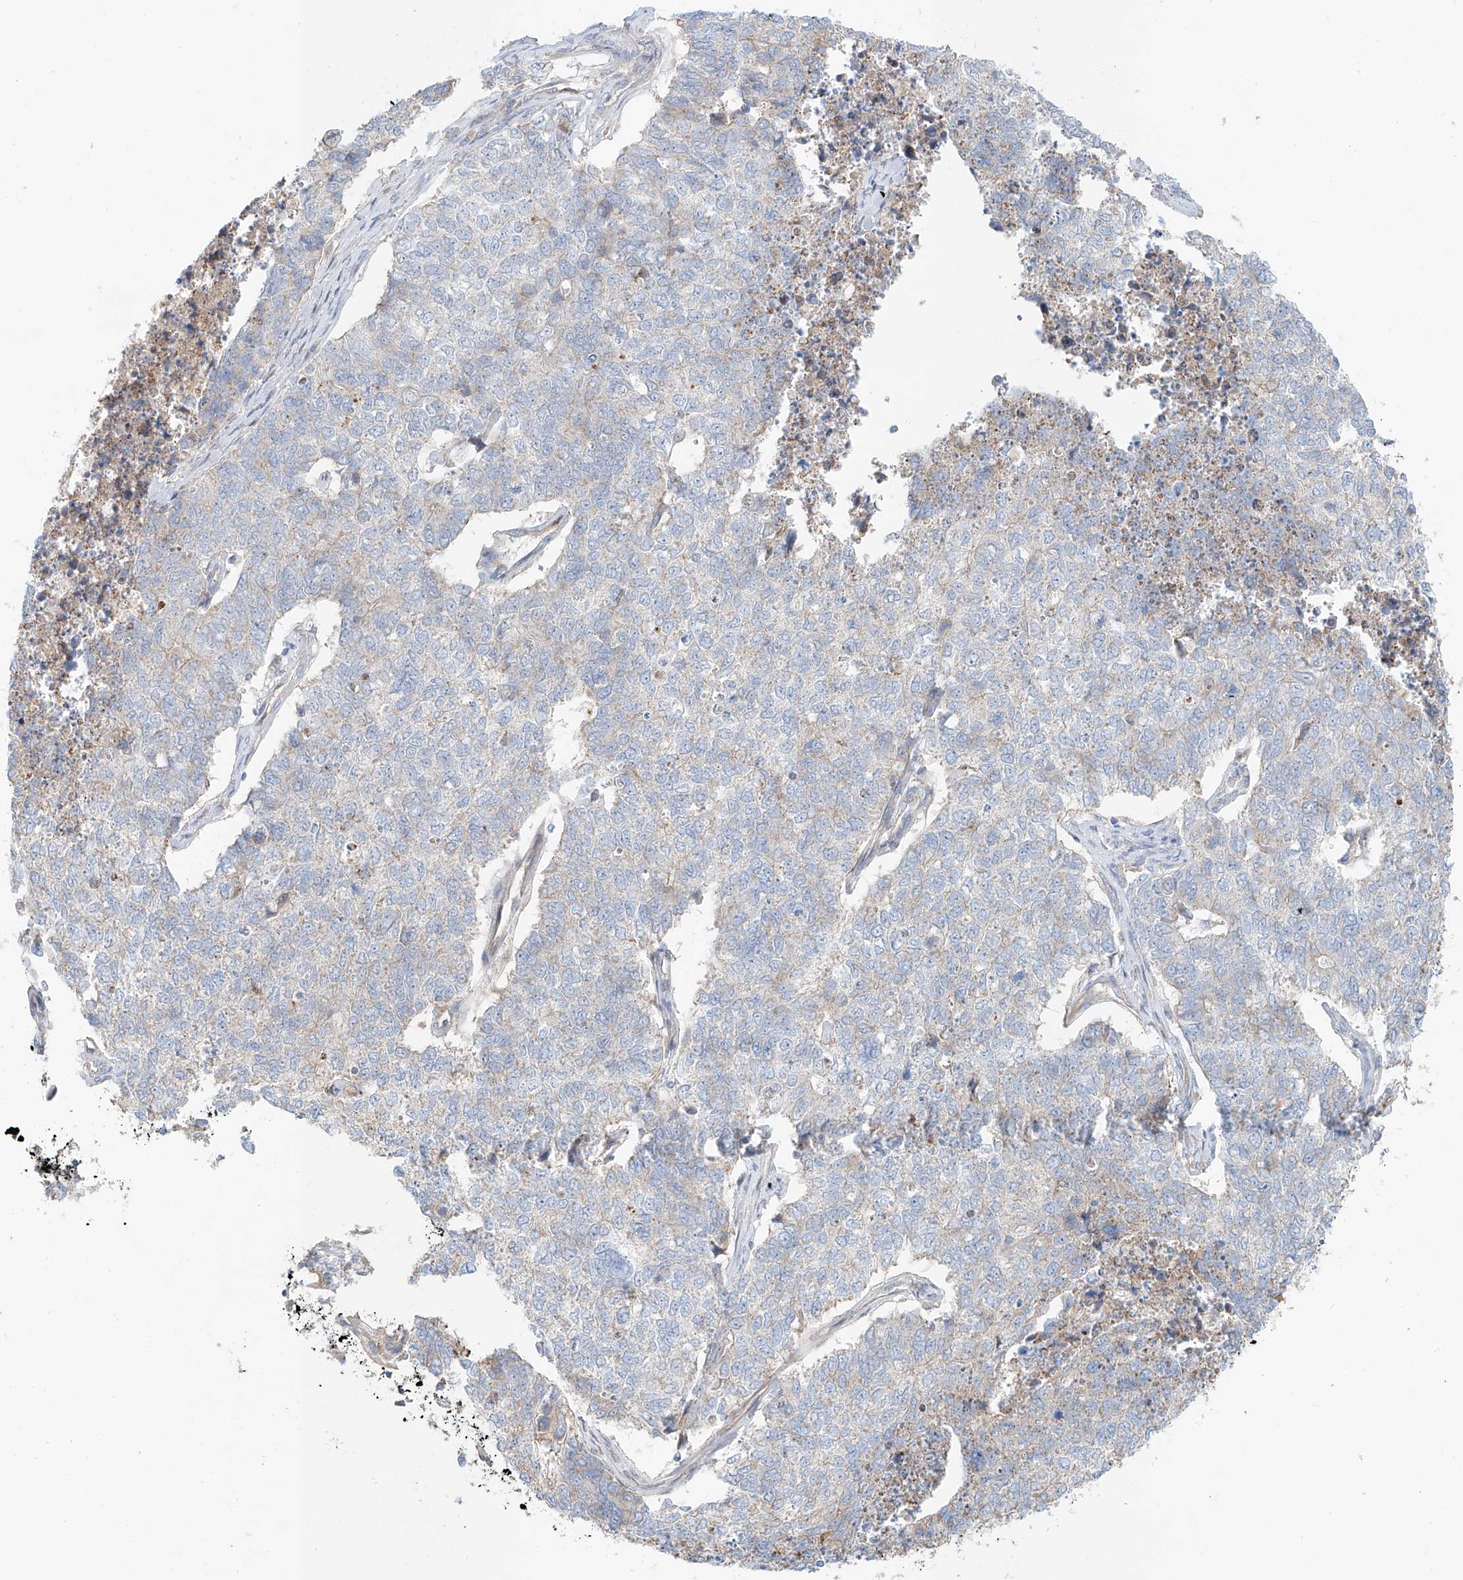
{"staining": {"intensity": "negative", "quantity": "none", "location": "none"}, "tissue": "cervical cancer", "cell_type": "Tumor cells", "image_type": "cancer", "snomed": [{"axis": "morphology", "description": "Squamous cell carcinoma, NOS"}, {"axis": "topography", "description": "Cervix"}], "caption": "This histopathology image is of squamous cell carcinoma (cervical) stained with IHC to label a protein in brown with the nuclei are counter-stained blue. There is no staining in tumor cells.", "gene": "AJM1", "patient": {"sex": "female", "age": 63}}